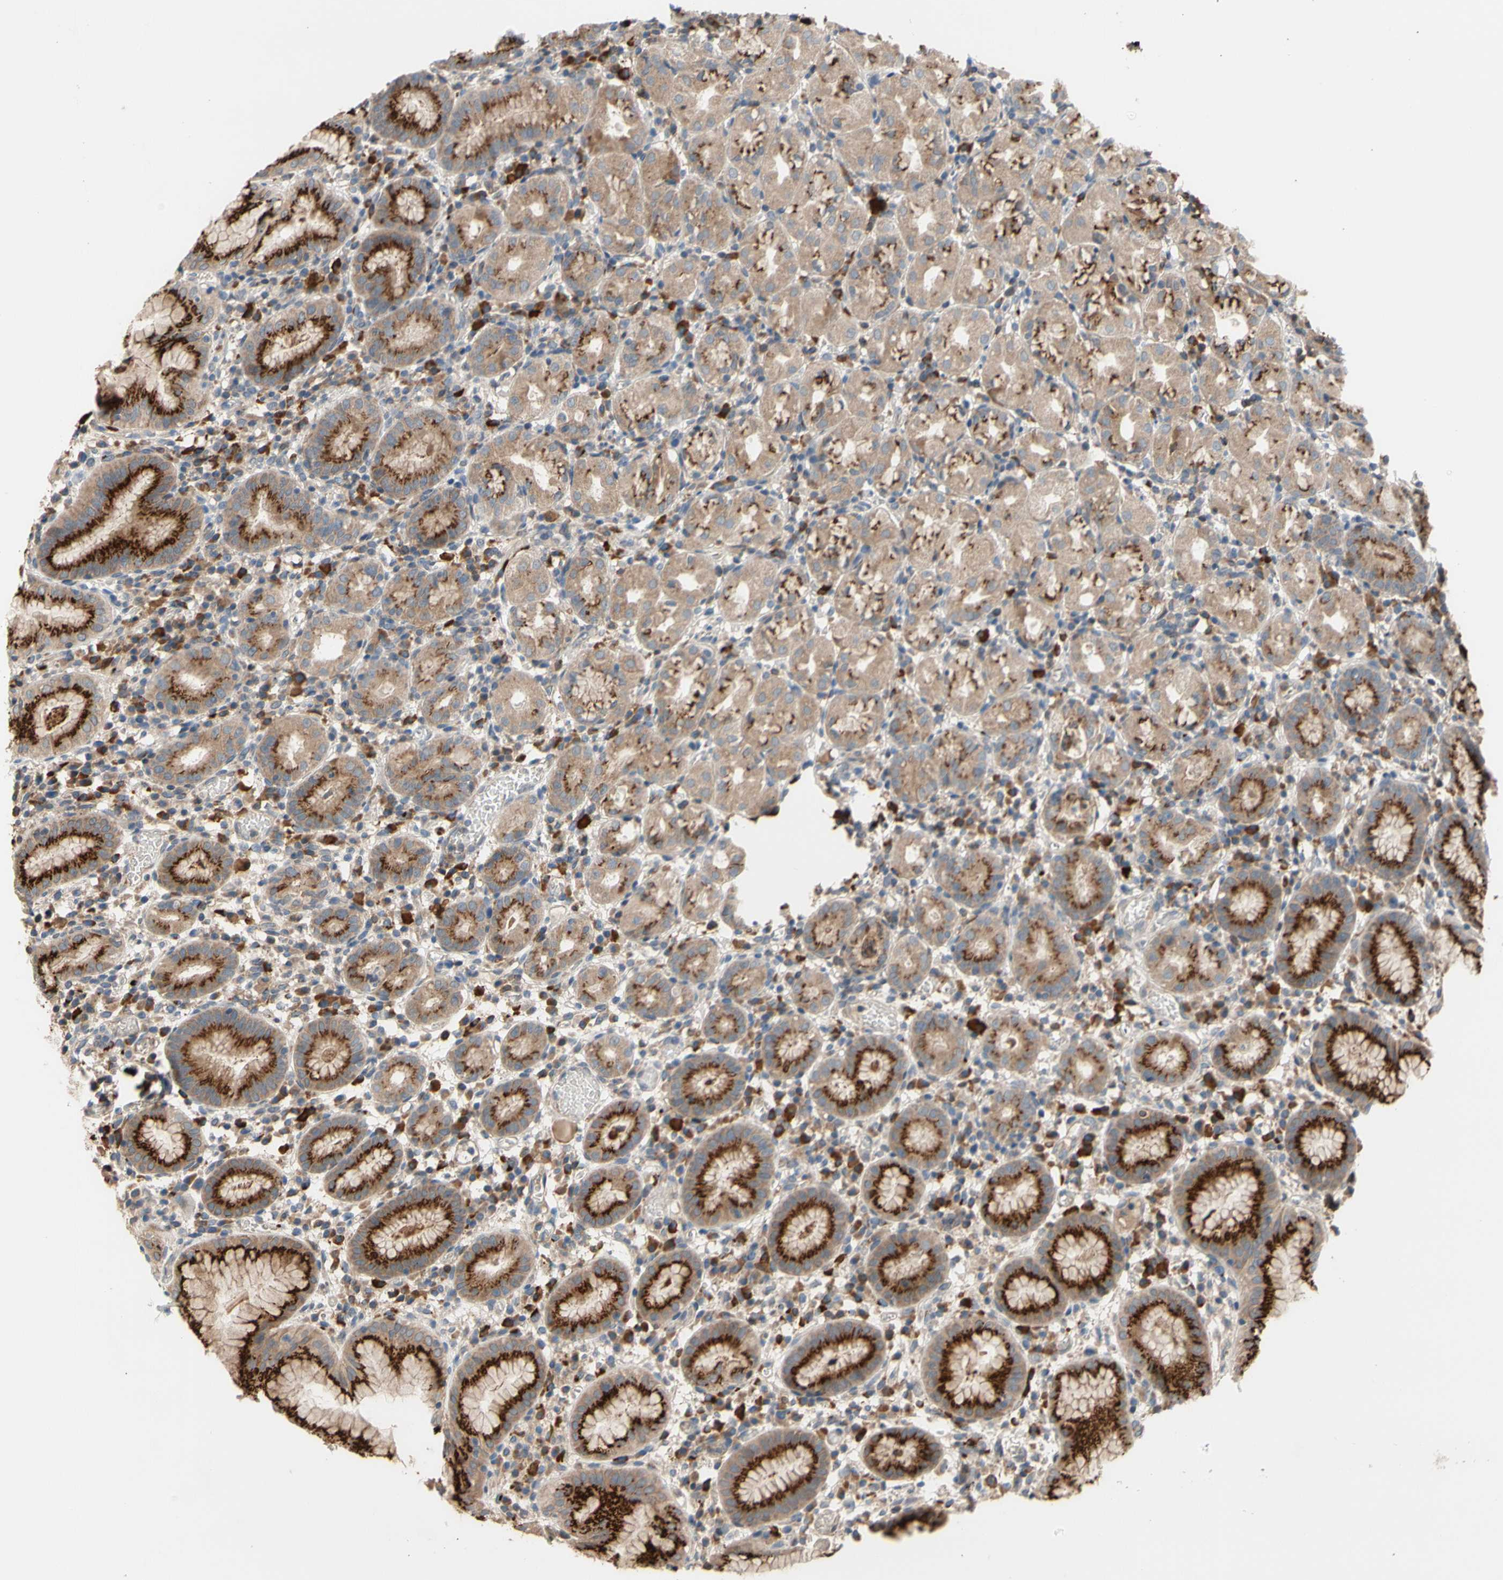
{"staining": {"intensity": "strong", "quantity": ">75%", "location": "cytoplasmic/membranous"}, "tissue": "stomach", "cell_type": "Glandular cells", "image_type": "normal", "snomed": [{"axis": "morphology", "description": "Normal tissue, NOS"}, {"axis": "topography", "description": "Stomach"}, {"axis": "topography", "description": "Stomach, lower"}], "caption": "A brown stain highlights strong cytoplasmic/membranous positivity of a protein in glandular cells of normal stomach. (brown staining indicates protein expression, while blue staining denotes nuclei).", "gene": "GALNT5", "patient": {"sex": "female", "age": 75}}